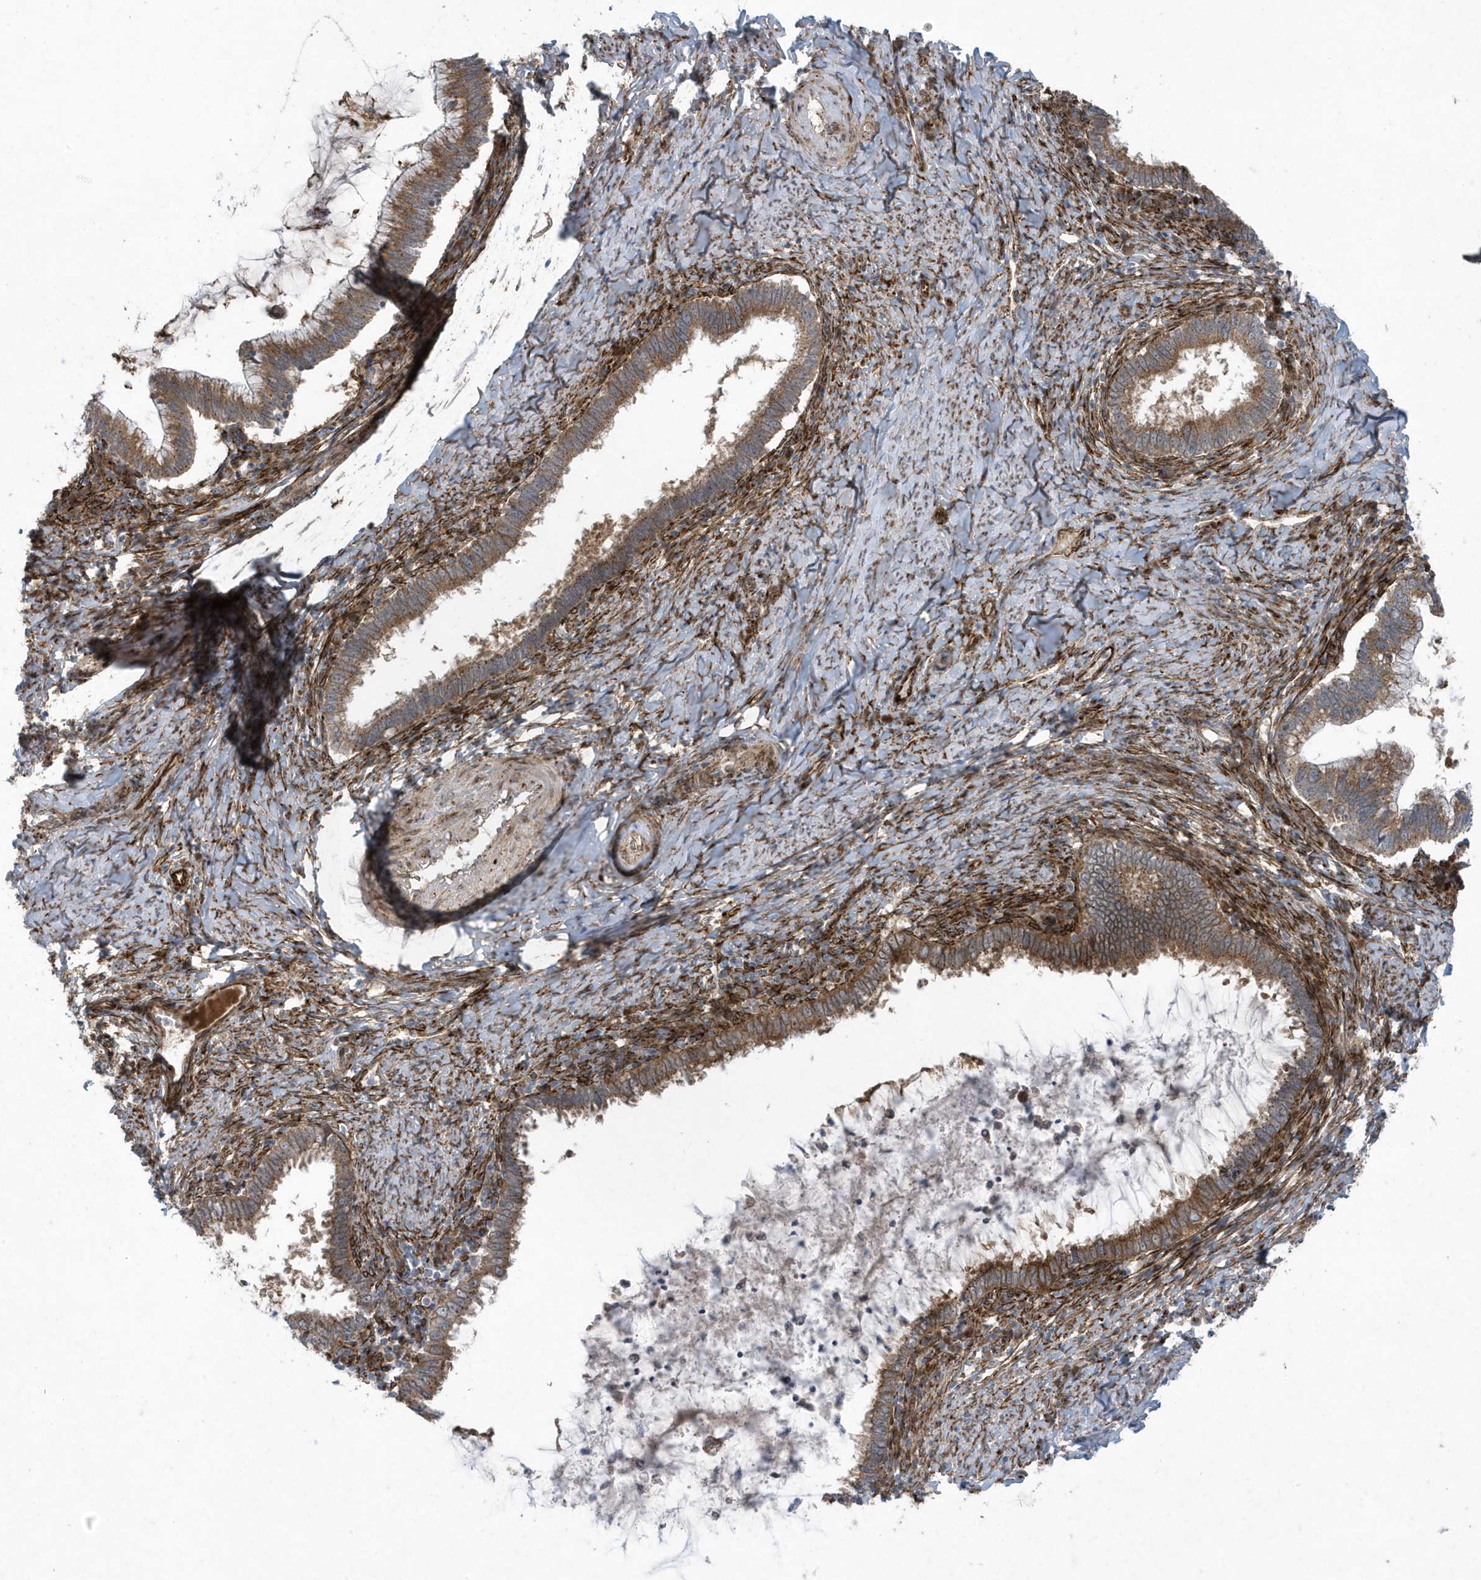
{"staining": {"intensity": "moderate", "quantity": ">75%", "location": "cytoplasmic/membranous"}, "tissue": "cervical cancer", "cell_type": "Tumor cells", "image_type": "cancer", "snomed": [{"axis": "morphology", "description": "Adenocarcinoma, NOS"}, {"axis": "topography", "description": "Cervix"}], "caption": "The image reveals immunohistochemical staining of adenocarcinoma (cervical). There is moderate cytoplasmic/membranous positivity is present in approximately >75% of tumor cells.", "gene": "FAM98A", "patient": {"sex": "female", "age": 36}}